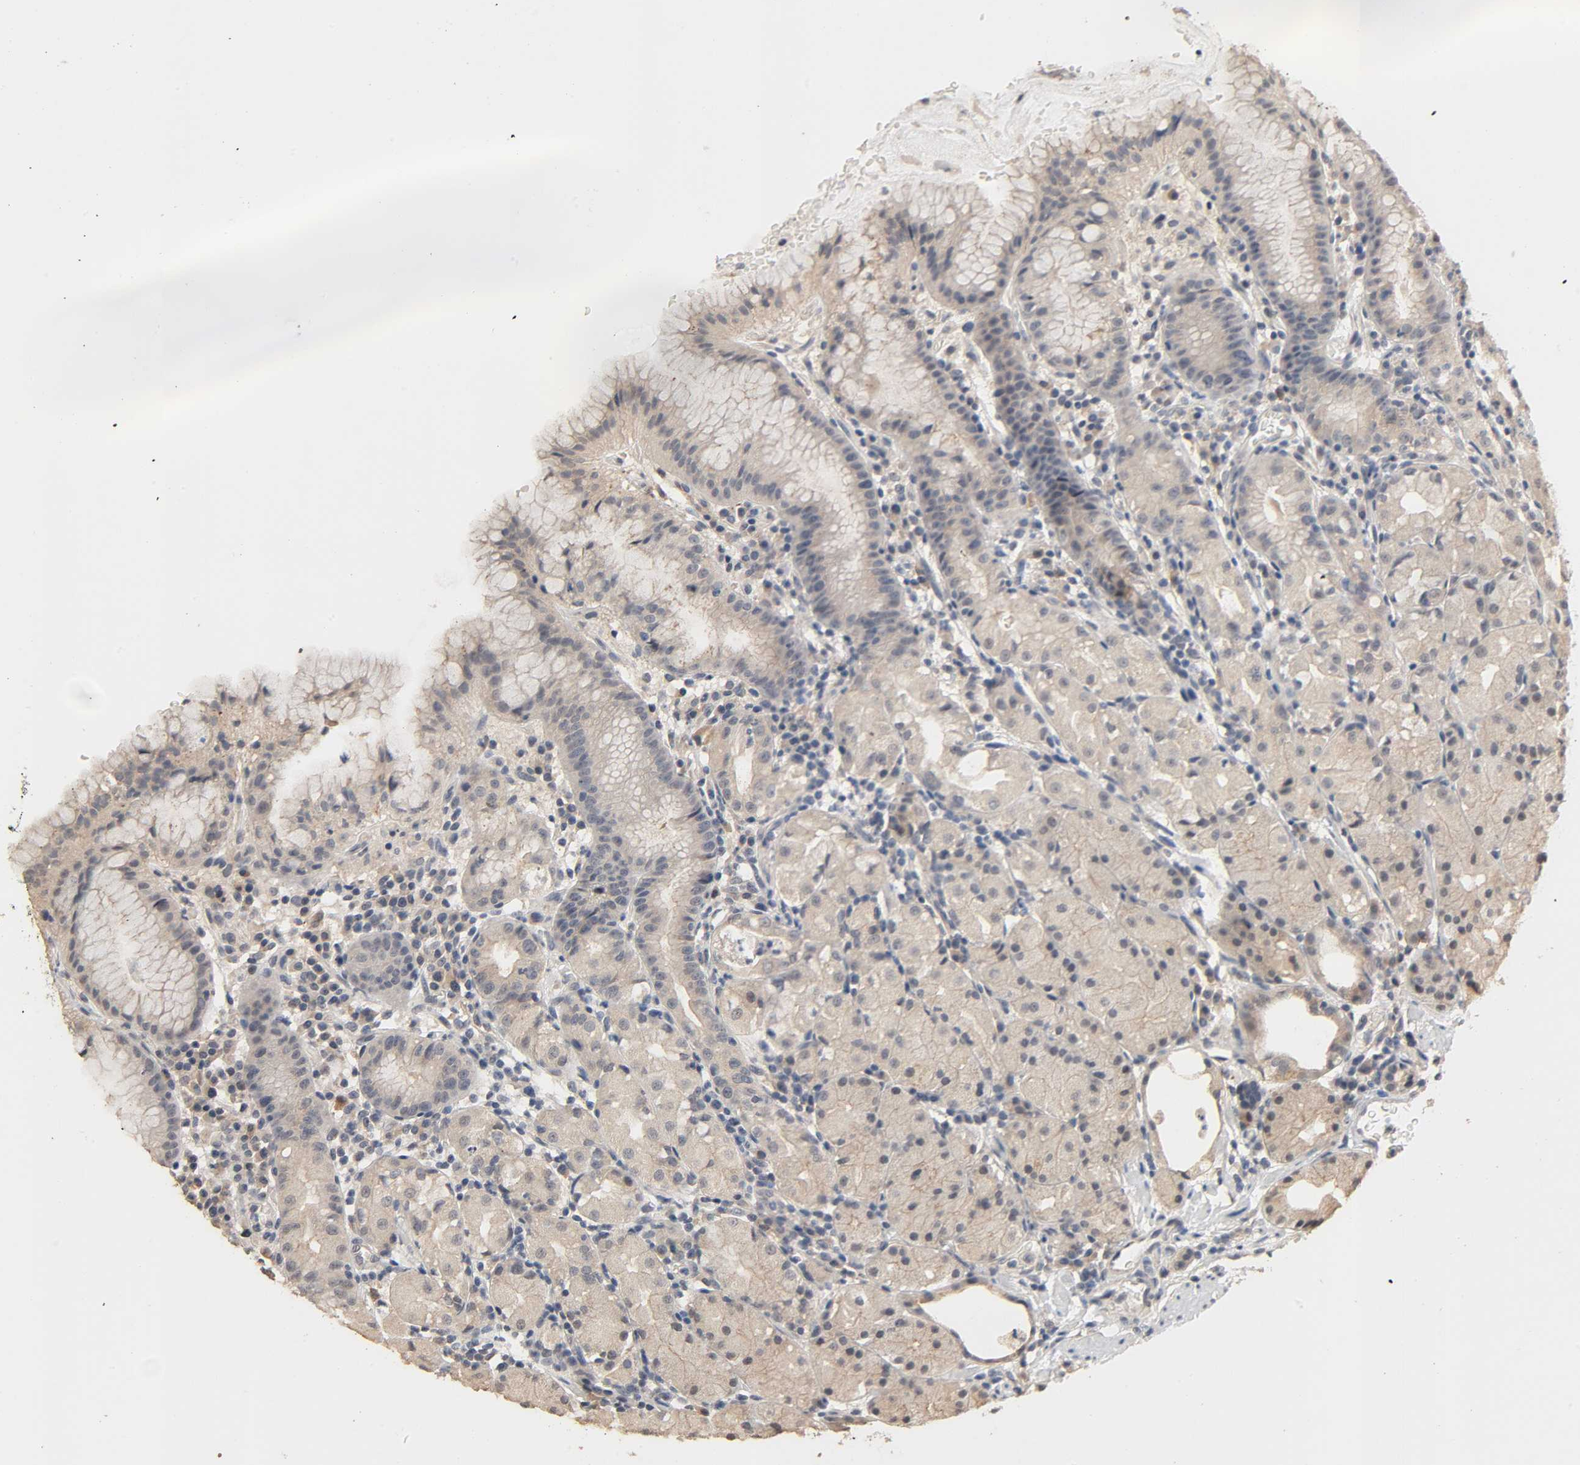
{"staining": {"intensity": "weak", "quantity": "<25%", "location": "cytoplasmic/membranous"}, "tissue": "stomach", "cell_type": "Glandular cells", "image_type": "normal", "snomed": [{"axis": "morphology", "description": "Normal tissue, NOS"}, {"axis": "topography", "description": "Stomach"}, {"axis": "topography", "description": "Stomach, lower"}], "caption": "This is a image of immunohistochemistry staining of normal stomach, which shows no expression in glandular cells. The staining was performed using DAB (3,3'-diaminobenzidine) to visualize the protein expression in brown, while the nuclei were stained in blue with hematoxylin (Magnification: 20x).", "gene": "MAGEA8", "patient": {"sex": "female", "age": 75}}